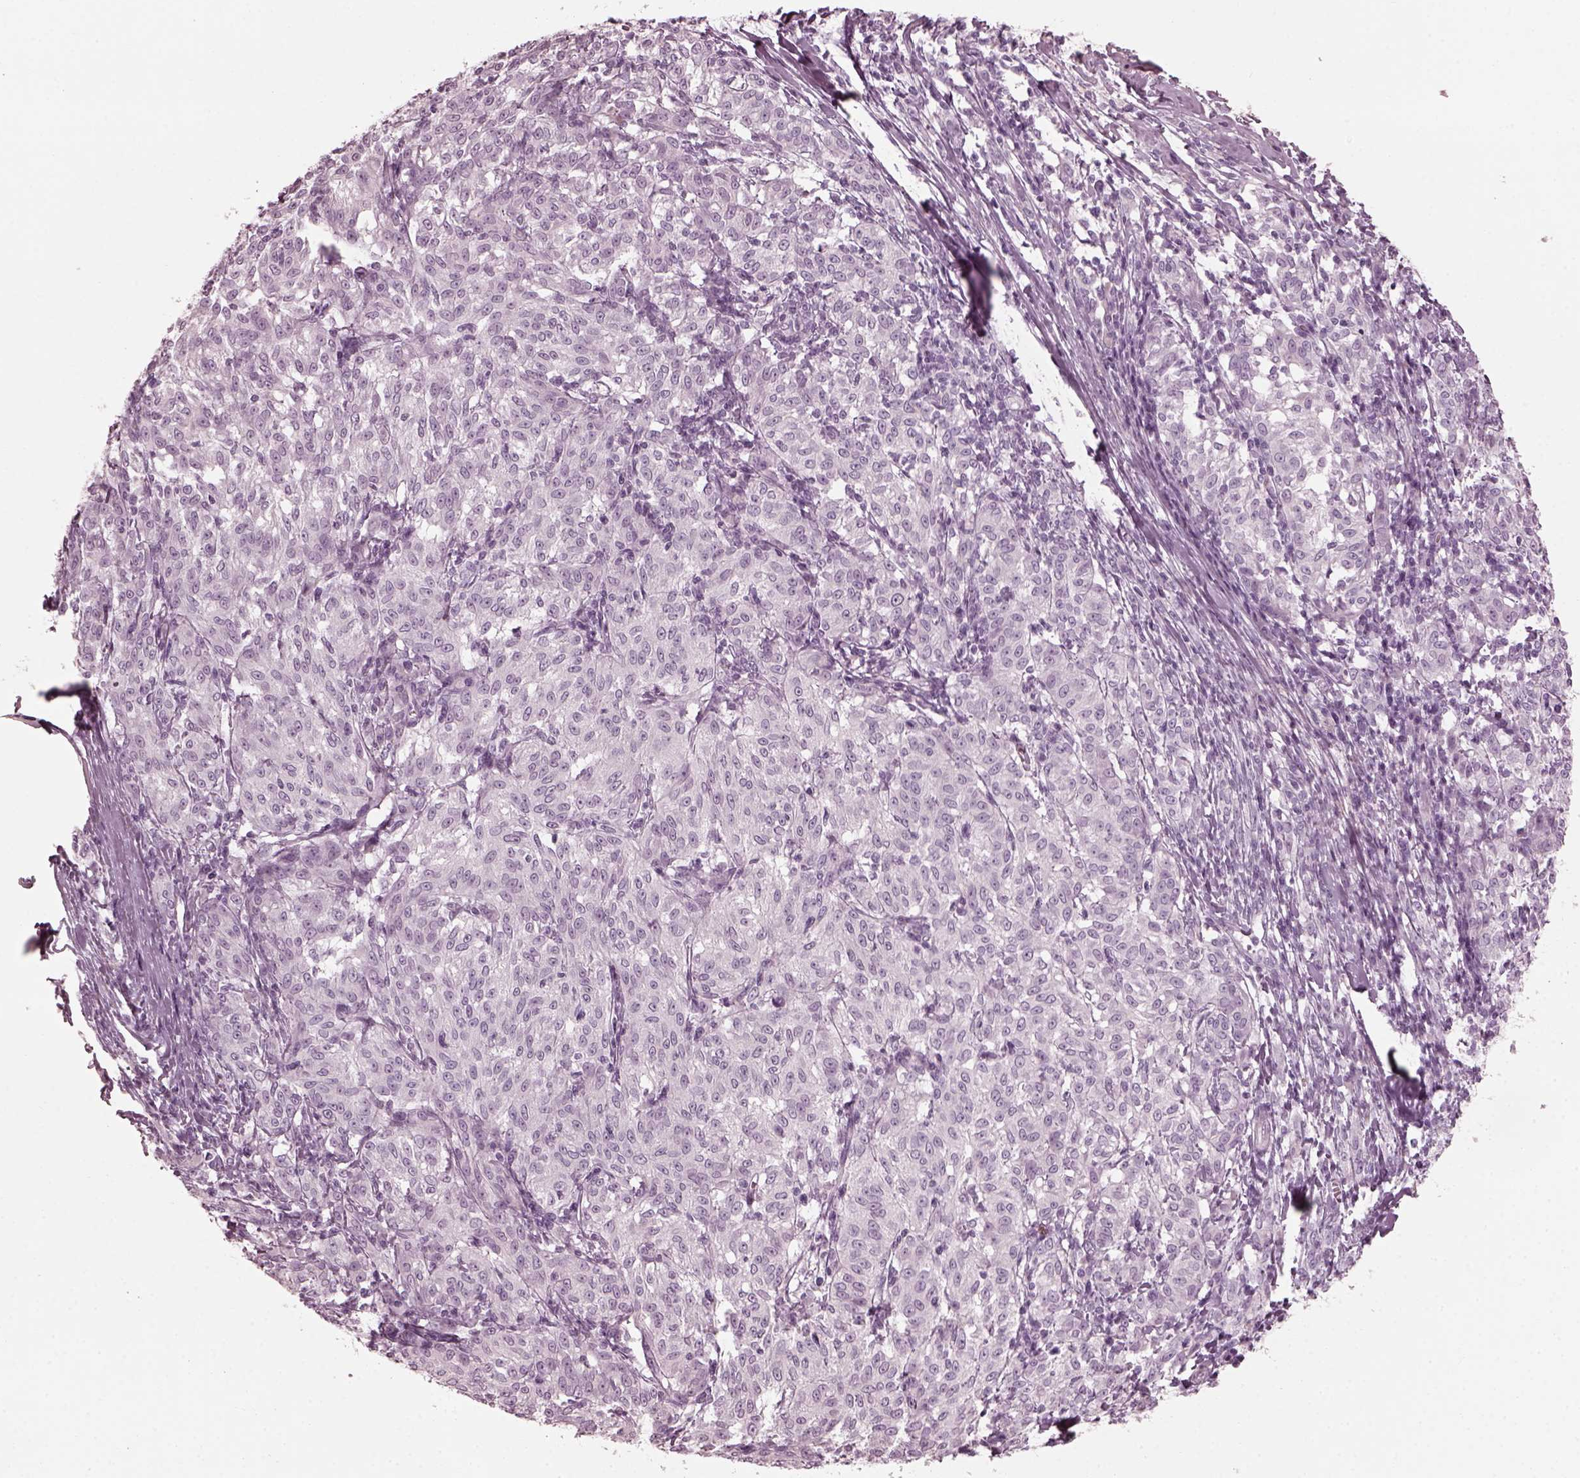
{"staining": {"intensity": "negative", "quantity": "none", "location": "none"}, "tissue": "melanoma", "cell_type": "Tumor cells", "image_type": "cancer", "snomed": [{"axis": "morphology", "description": "Malignant melanoma, NOS"}, {"axis": "topography", "description": "Skin"}], "caption": "Melanoma stained for a protein using IHC shows no staining tumor cells.", "gene": "SAXO2", "patient": {"sex": "female", "age": 72}}